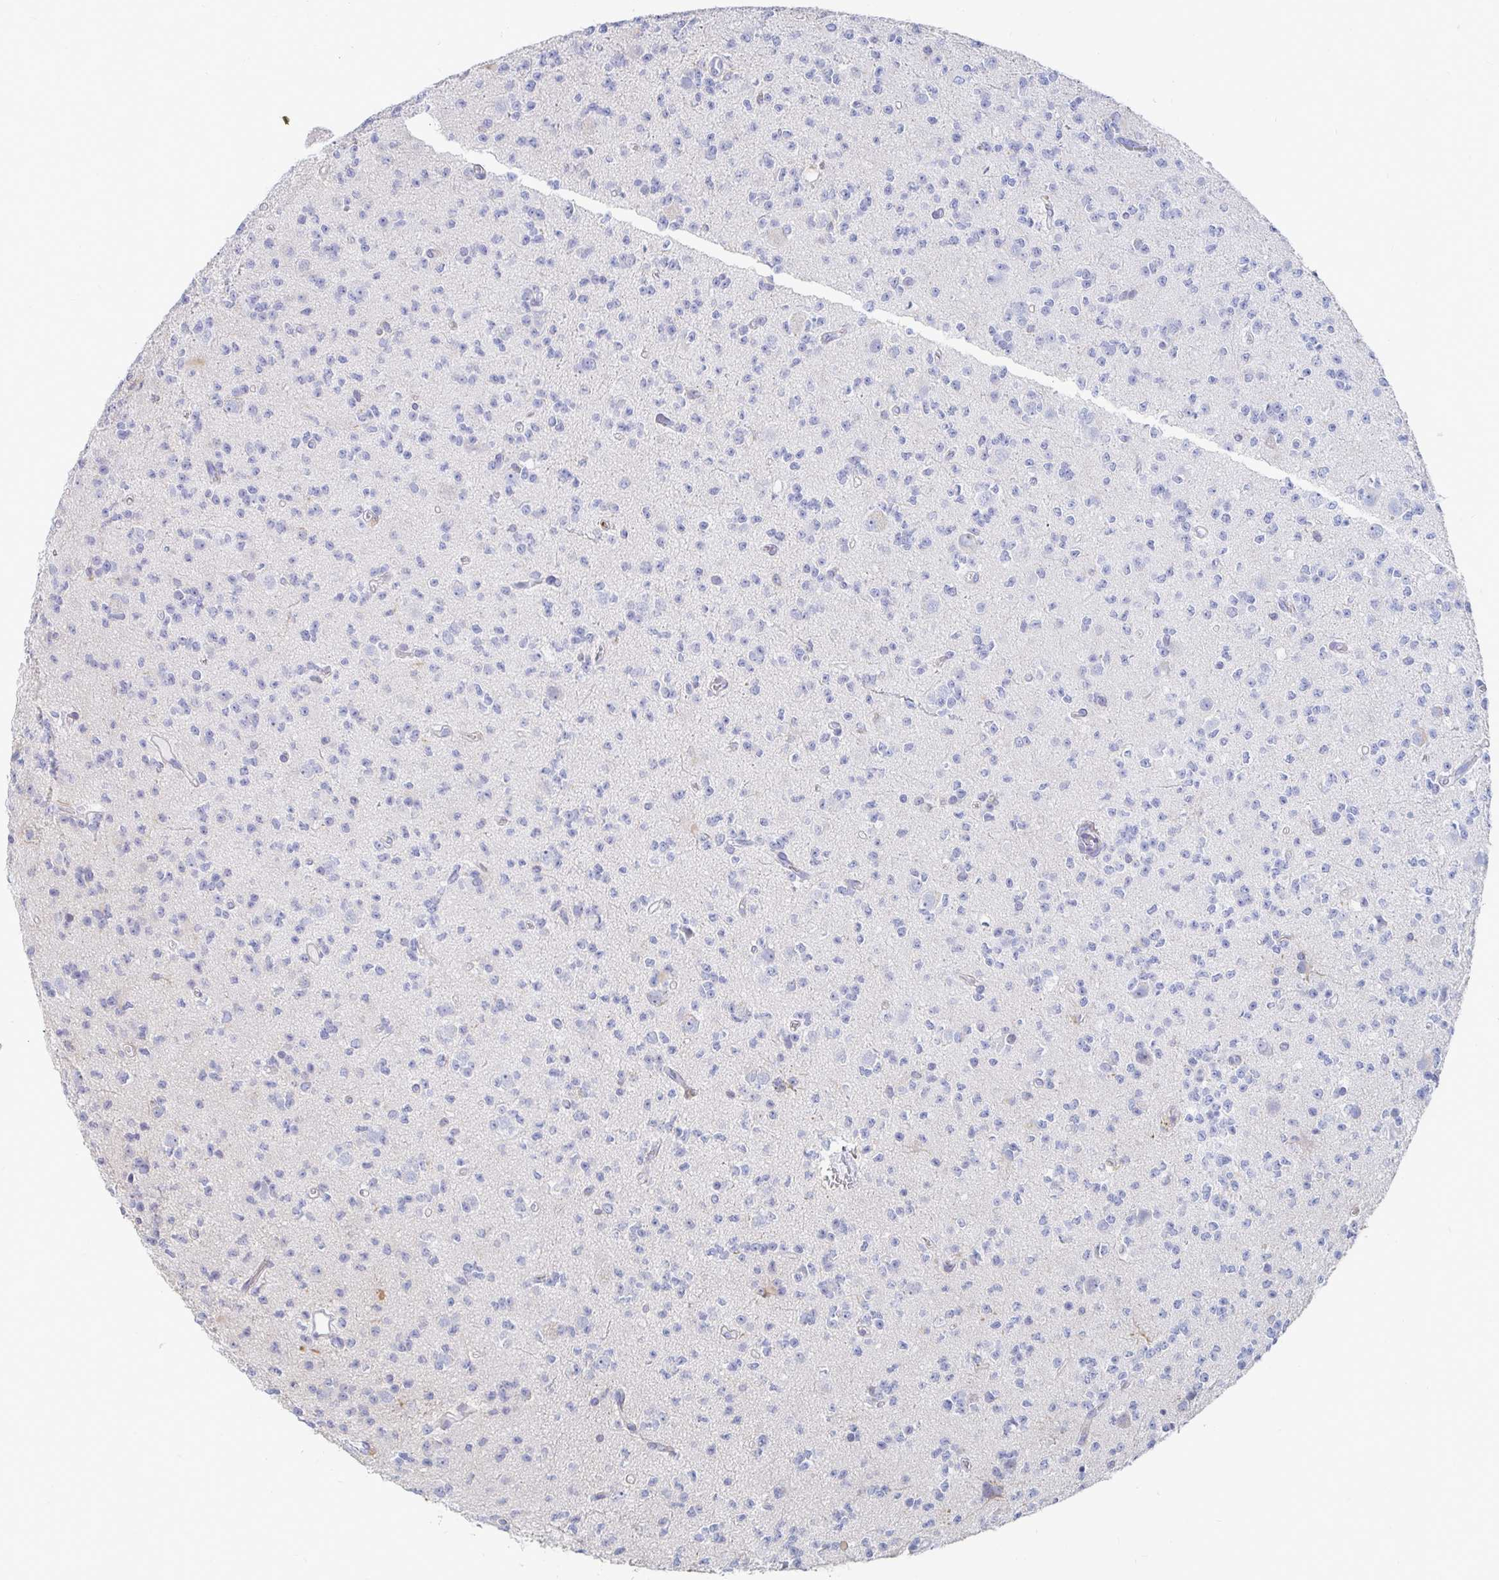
{"staining": {"intensity": "negative", "quantity": "none", "location": "none"}, "tissue": "glioma", "cell_type": "Tumor cells", "image_type": "cancer", "snomed": [{"axis": "morphology", "description": "Glioma, malignant, High grade"}, {"axis": "topography", "description": "Brain"}], "caption": "IHC histopathology image of neoplastic tissue: glioma stained with DAB displays no significant protein positivity in tumor cells.", "gene": "PIK3CD", "patient": {"sex": "male", "age": 36}}